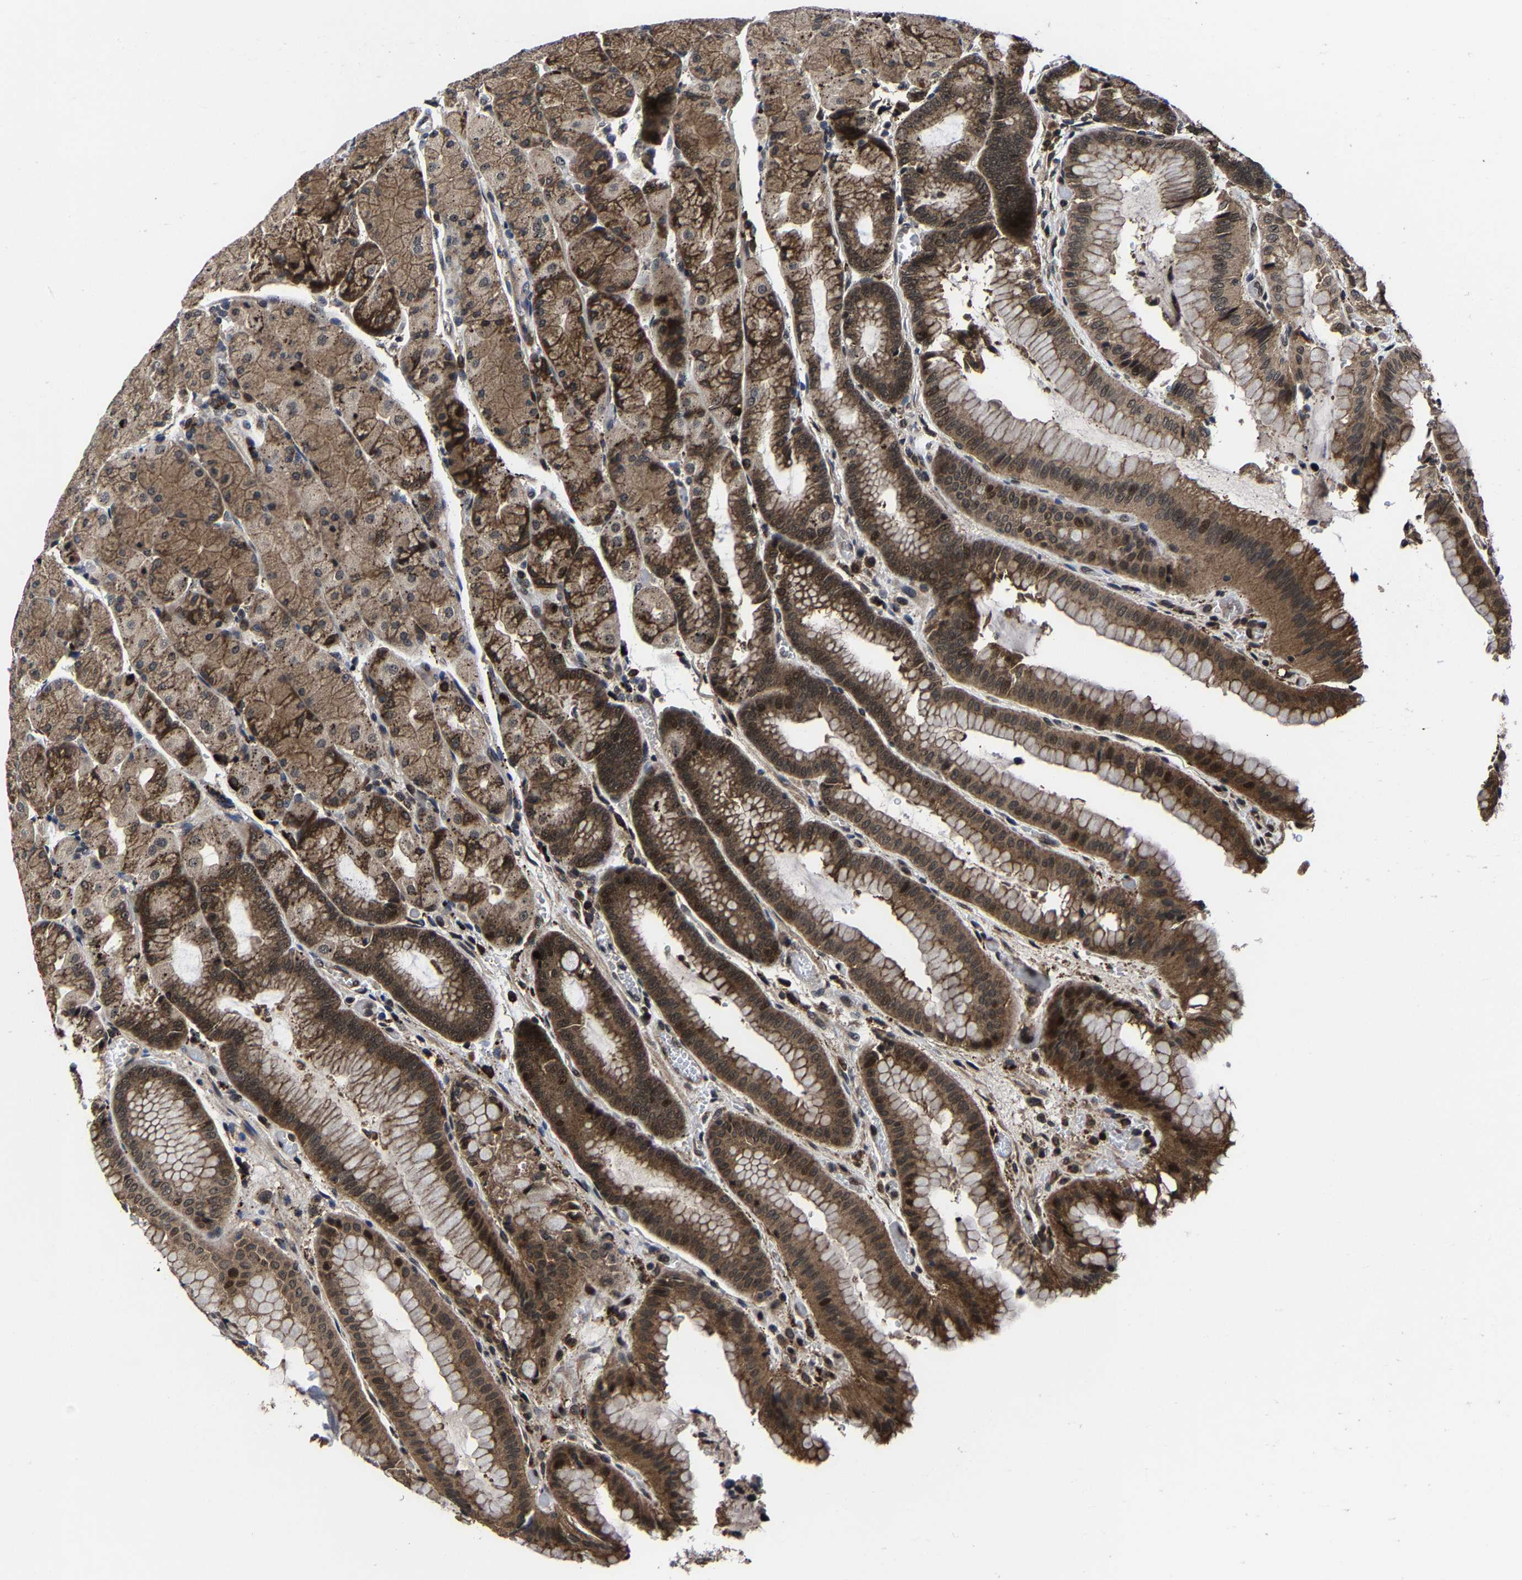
{"staining": {"intensity": "moderate", "quantity": ">75%", "location": "cytoplasmic/membranous,nuclear"}, "tissue": "stomach", "cell_type": "Glandular cells", "image_type": "normal", "snomed": [{"axis": "morphology", "description": "Normal tissue, NOS"}, {"axis": "morphology", "description": "Carcinoid, malignant, NOS"}, {"axis": "topography", "description": "Stomach, upper"}], "caption": "Immunohistochemistry of unremarkable human stomach exhibits medium levels of moderate cytoplasmic/membranous,nuclear staining in approximately >75% of glandular cells. Using DAB (3,3'-diaminobenzidine) (brown) and hematoxylin (blue) stains, captured at high magnification using brightfield microscopy.", "gene": "ZCCHC7", "patient": {"sex": "male", "age": 39}}